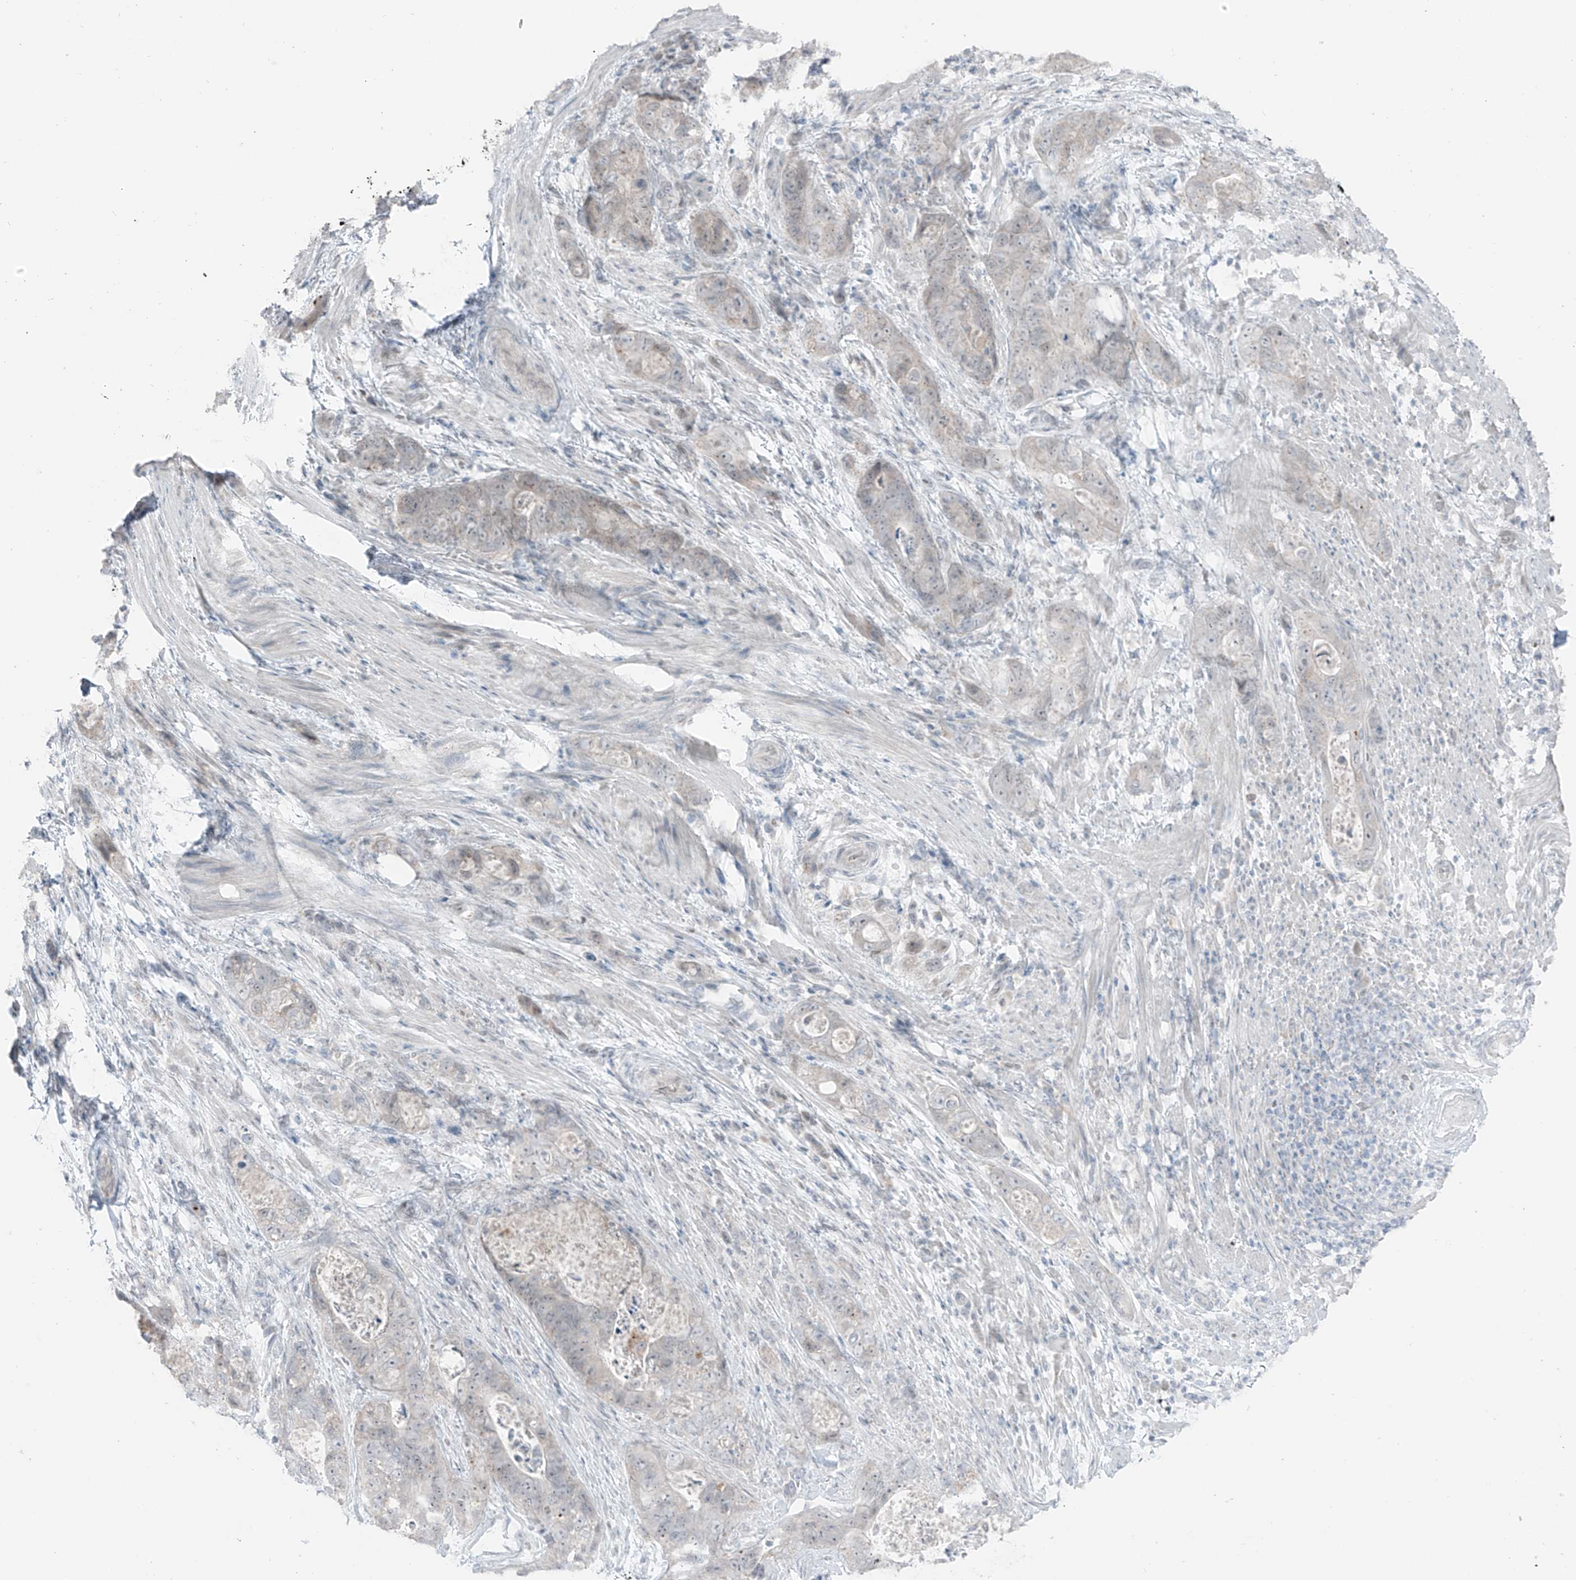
{"staining": {"intensity": "weak", "quantity": "<25%", "location": "nuclear"}, "tissue": "stomach cancer", "cell_type": "Tumor cells", "image_type": "cancer", "snomed": [{"axis": "morphology", "description": "Adenocarcinoma, NOS"}, {"axis": "topography", "description": "Stomach"}], "caption": "Immunohistochemistry (IHC) histopathology image of neoplastic tissue: human adenocarcinoma (stomach) stained with DAB (3,3'-diaminobenzidine) displays no significant protein expression in tumor cells. (Brightfield microscopy of DAB IHC at high magnification).", "gene": "PRDM6", "patient": {"sex": "female", "age": 89}}